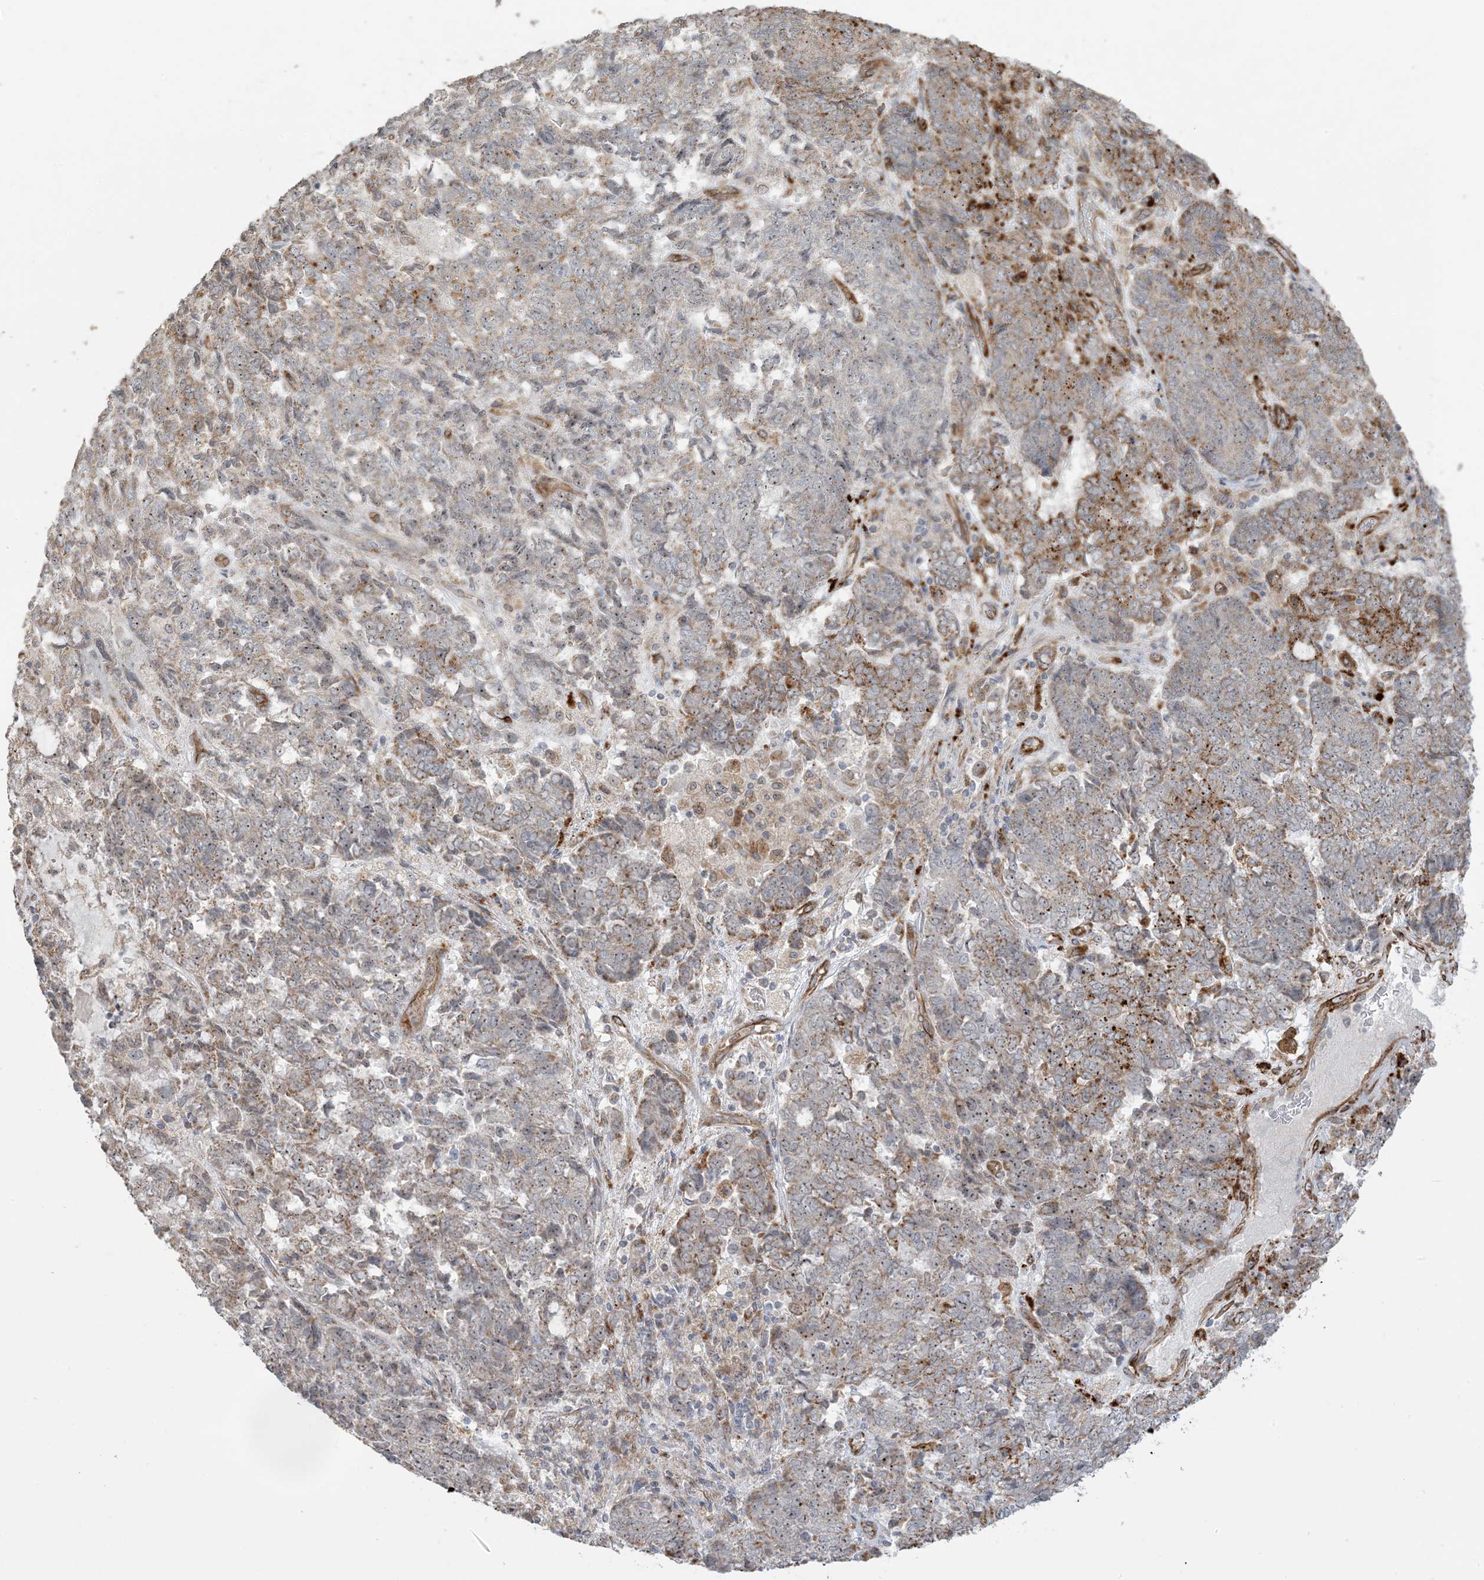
{"staining": {"intensity": "moderate", "quantity": "<25%", "location": "cytoplasmic/membranous"}, "tissue": "endometrial cancer", "cell_type": "Tumor cells", "image_type": "cancer", "snomed": [{"axis": "morphology", "description": "Adenocarcinoma, NOS"}, {"axis": "topography", "description": "Endometrium"}], "caption": "Brown immunohistochemical staining in human endometrial cancer reveals moderate cytoplasmic/membranous staining in about <25% of tumor cells.", "gene": "AGA", "patient": {"sex": "female", "age": 80}}